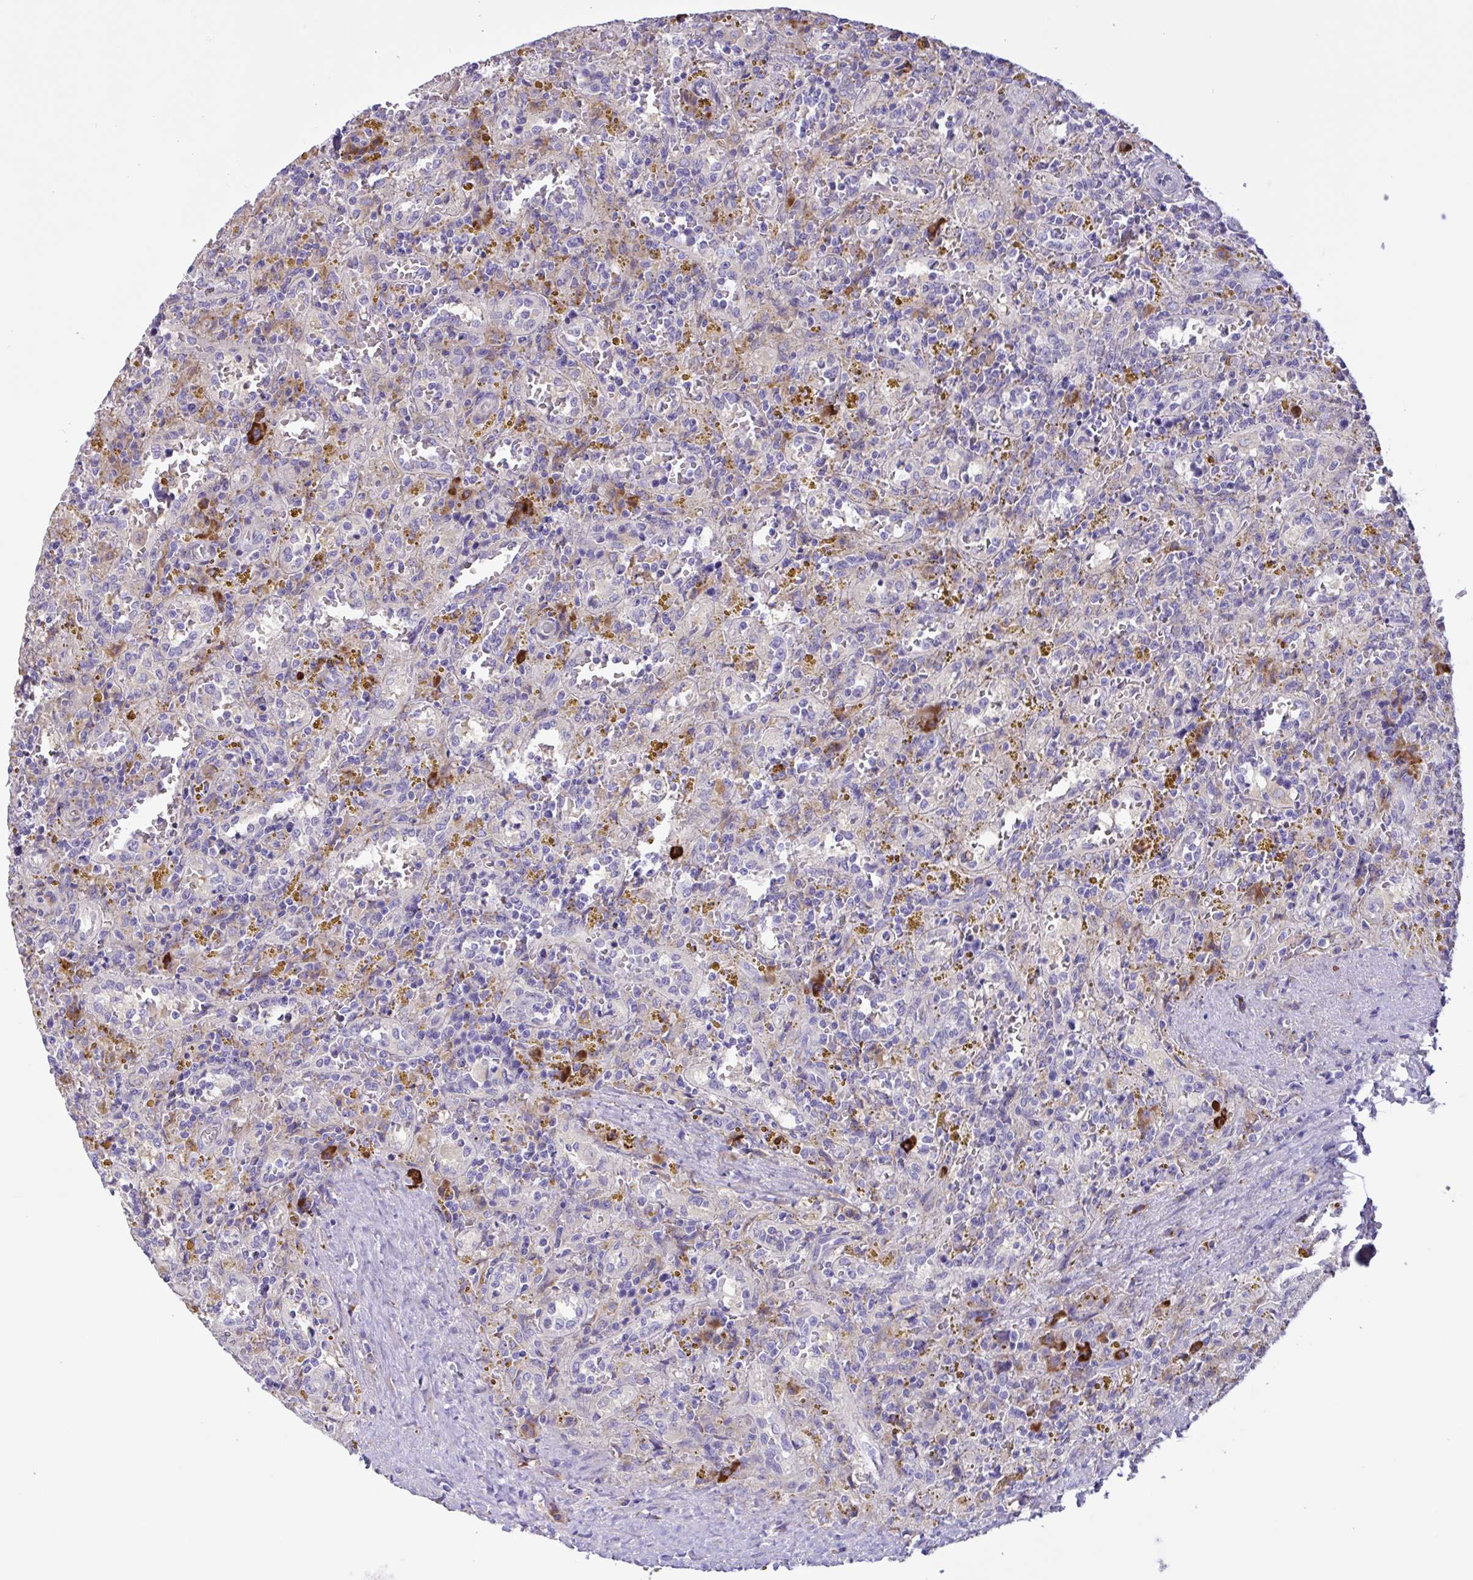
{"staining": {"intensity": "negative", "quantity": "none", "location": "none"}, "tissue": "lymphoma", "cell_type": "Tumor cells", "image_type": "cancer", "snomed": [{"axis": "morphology", "description": "Malignant lymphoma, non-Hodgkin's type, Low grade"}, {"axis": "topography", "description": "Spleen"}], "caption": "Immunohistochemistry (IHC) of human low-grade malignant lymphoma, non-Hodgkin's type displays no positivity in tumor cells. (DAB (3,3'-diaminobenzidine) immunohistochemistry (IHC) with hematoxylin counter stain).", "gene": "DSC3", "patient": {"sex": "female", "age": 65}}